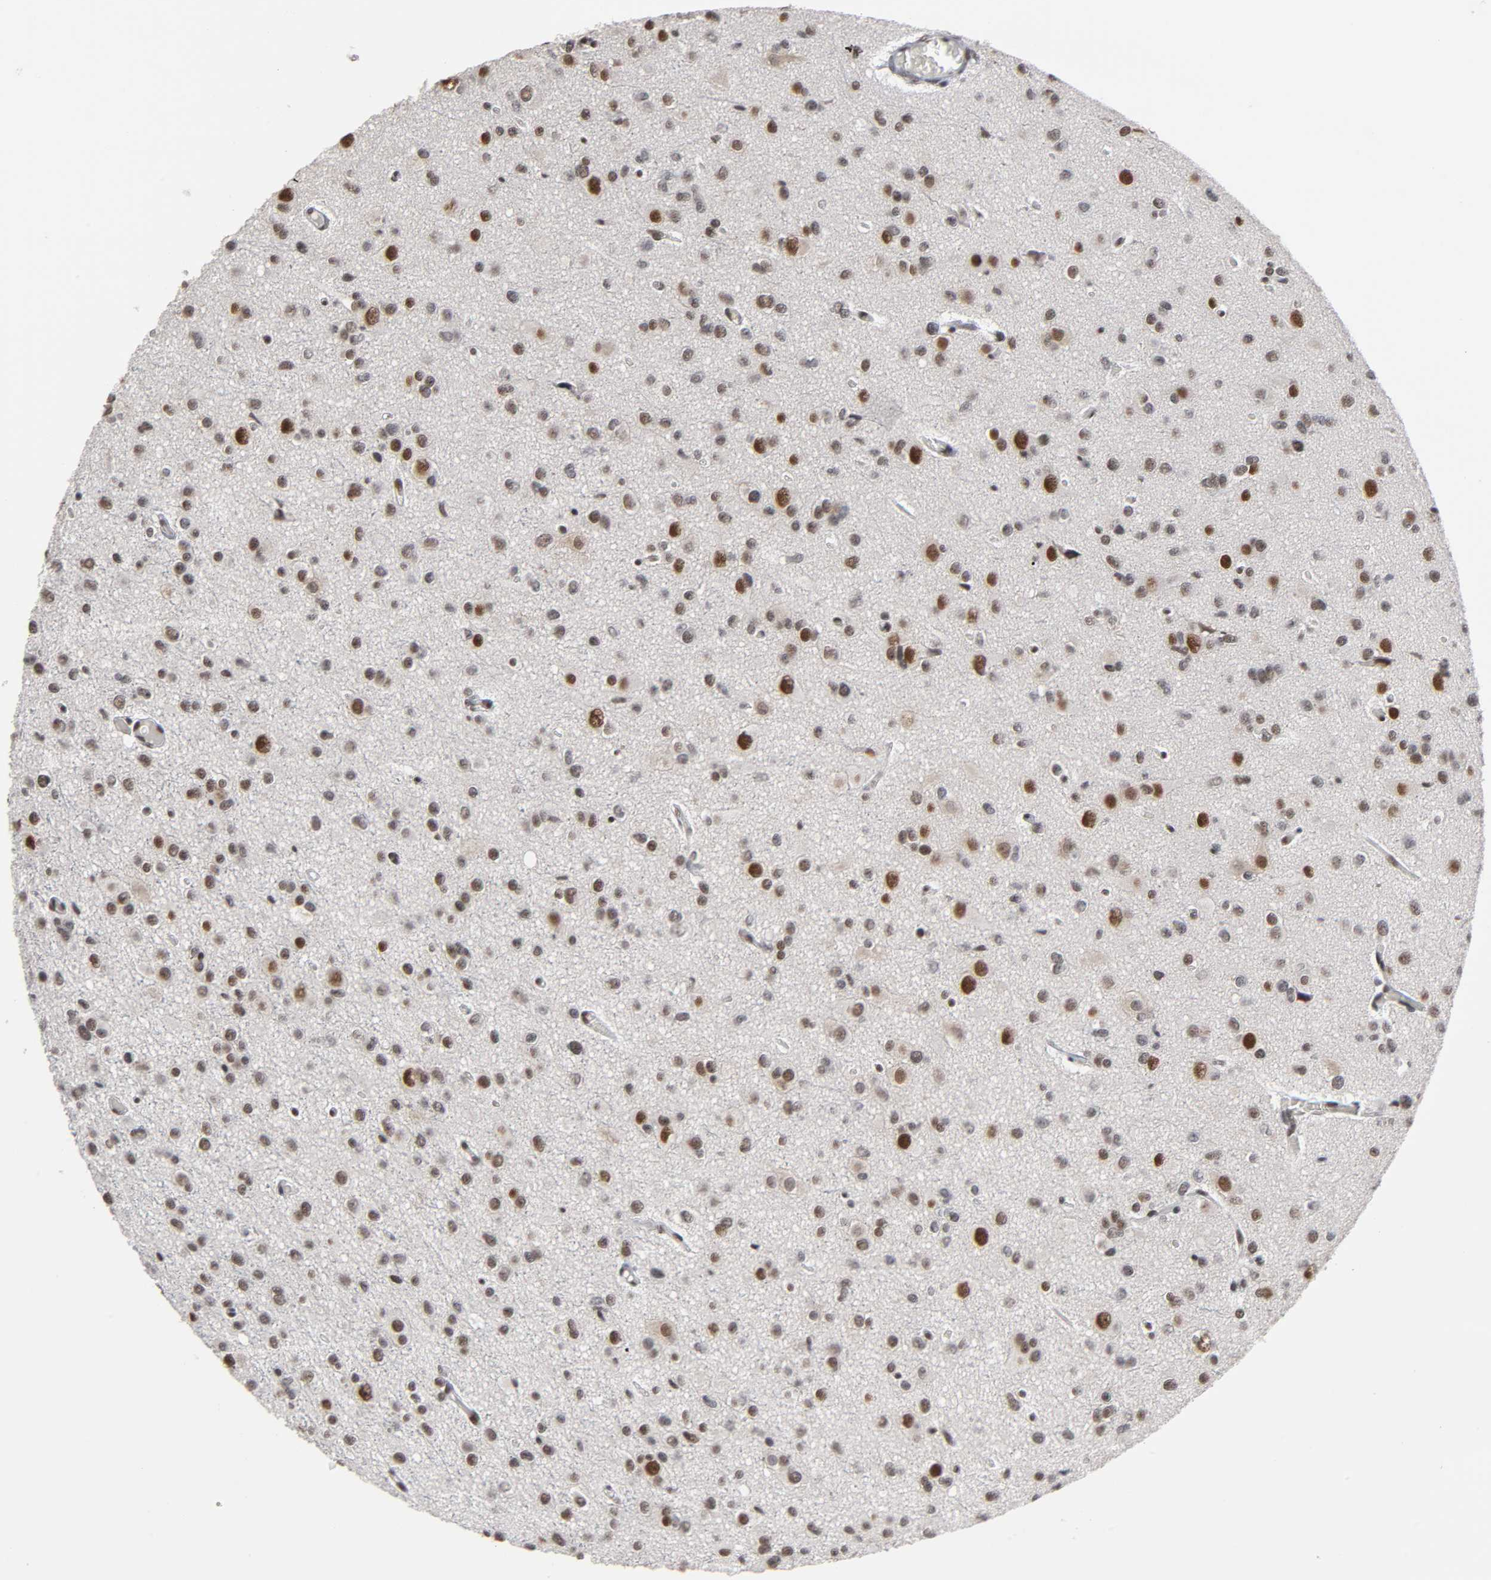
{"staining": {"intensity": "strong", "quantity": ">75%", "location": "nuclear"}, "tissue": "glioma", "cell_type": "Tumor cells", "image_type": "cancer", "snomed": [{"axis": "morphology", "description": "Glioma, malignant, Low grade"}, {"axis": "topography", "description": "Brain"}], "caption": "A histopathology image showing strong nuclear expression in approximately >75% of tumor cells in glioma, as visualized by brown immunohistochemical staining.", "gene": "TRIM33", "patient": {"sex": "male", "age": 42}}